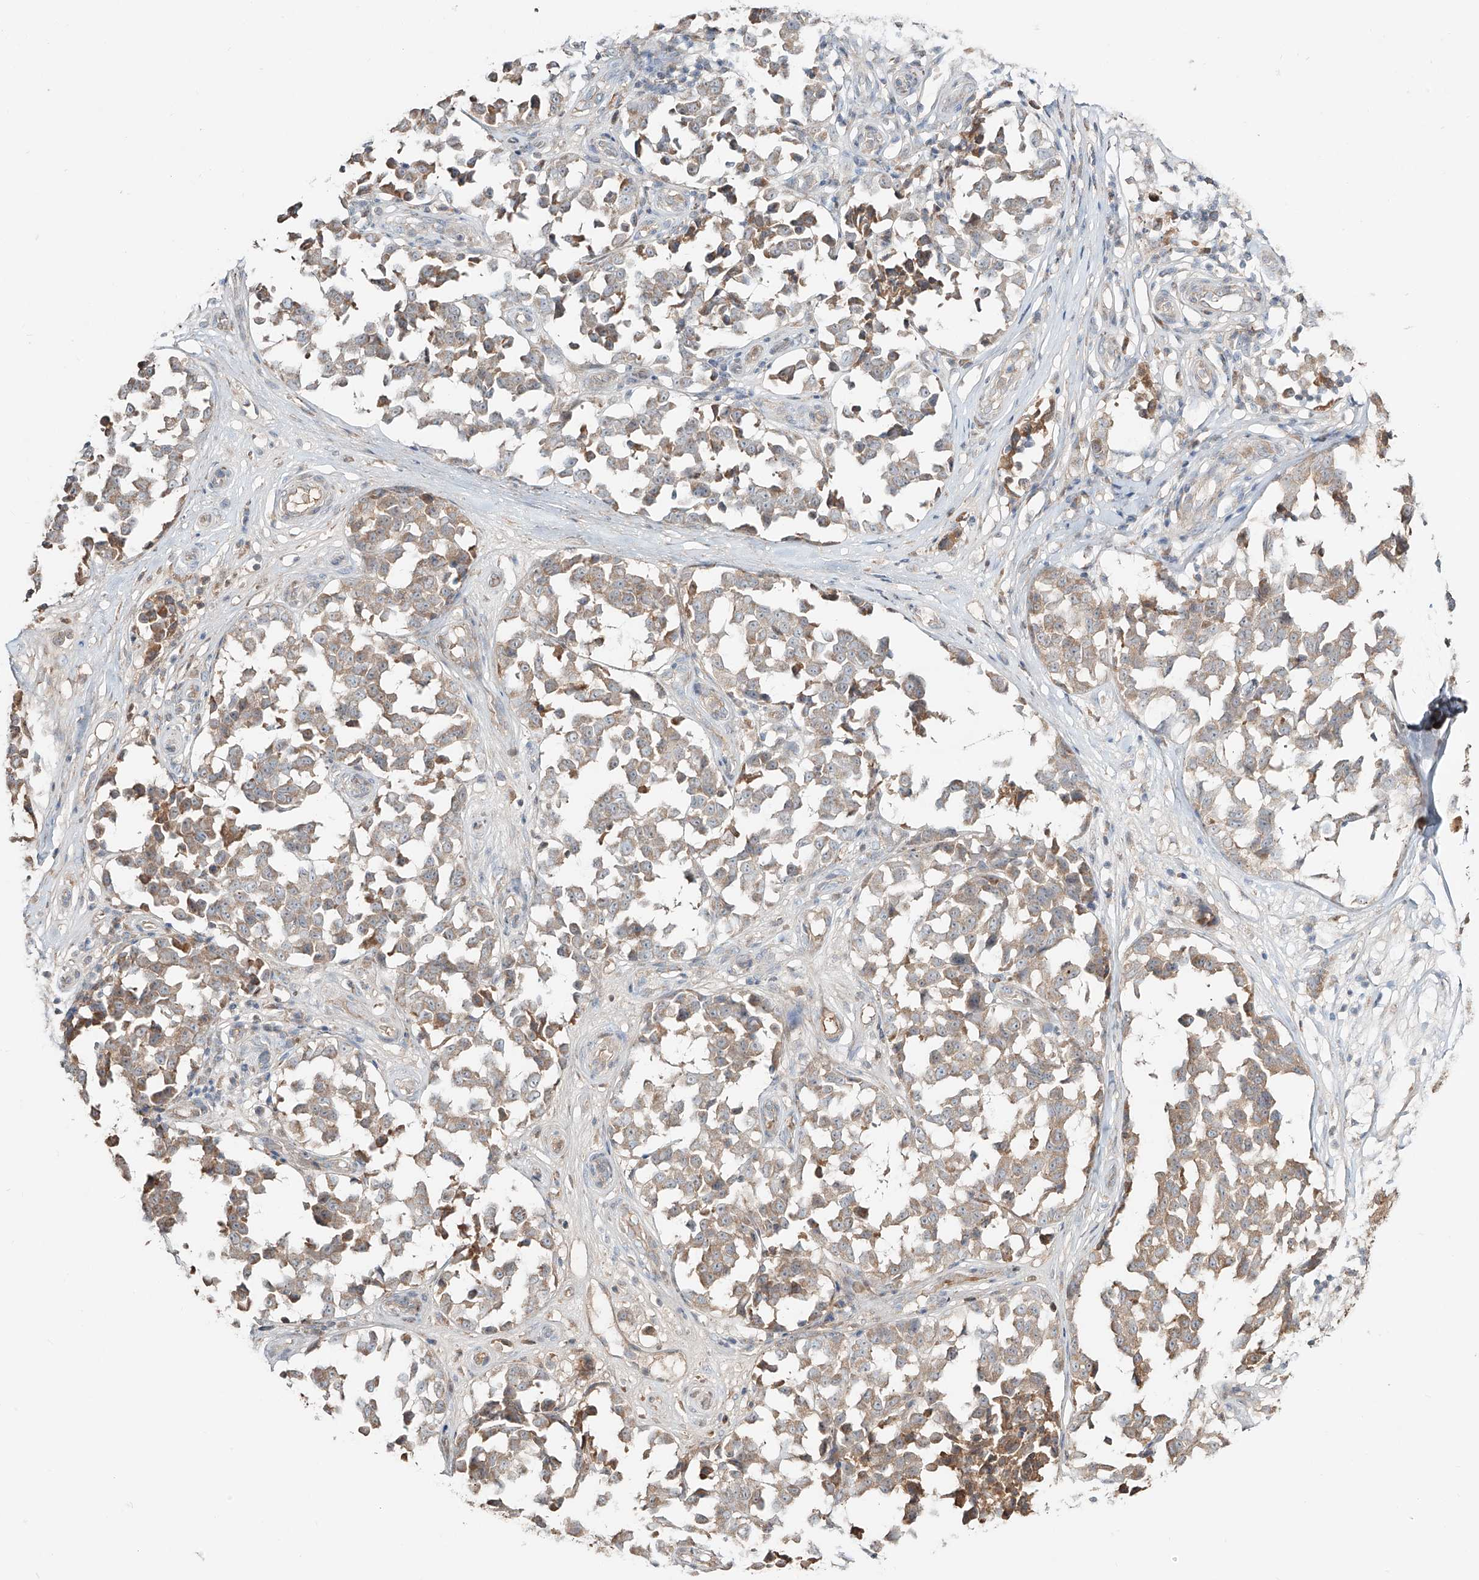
{"staining": {"intensity": "weak", "quantity": ">75%", "location": "cytoplasmic/membranous"}, "tissue": "melanoma", "cell_type": "Tumor cells", "image_type": "cancer", "snomed": [{"axis": "morphology", "description": "Malignant melanoma, NOS"}, {"axis": "topography", "description": "Skin"}], "caption": "A histopathology image of human malignant melanoma stained for a protein reveals weak cytoplasmic/membranous brown staining in tumor cells. (Brightfield microscopy of DAB IHC at high magnification).", "gene": "ERO1A", "patient": {"sex": "female", "age": 64}}